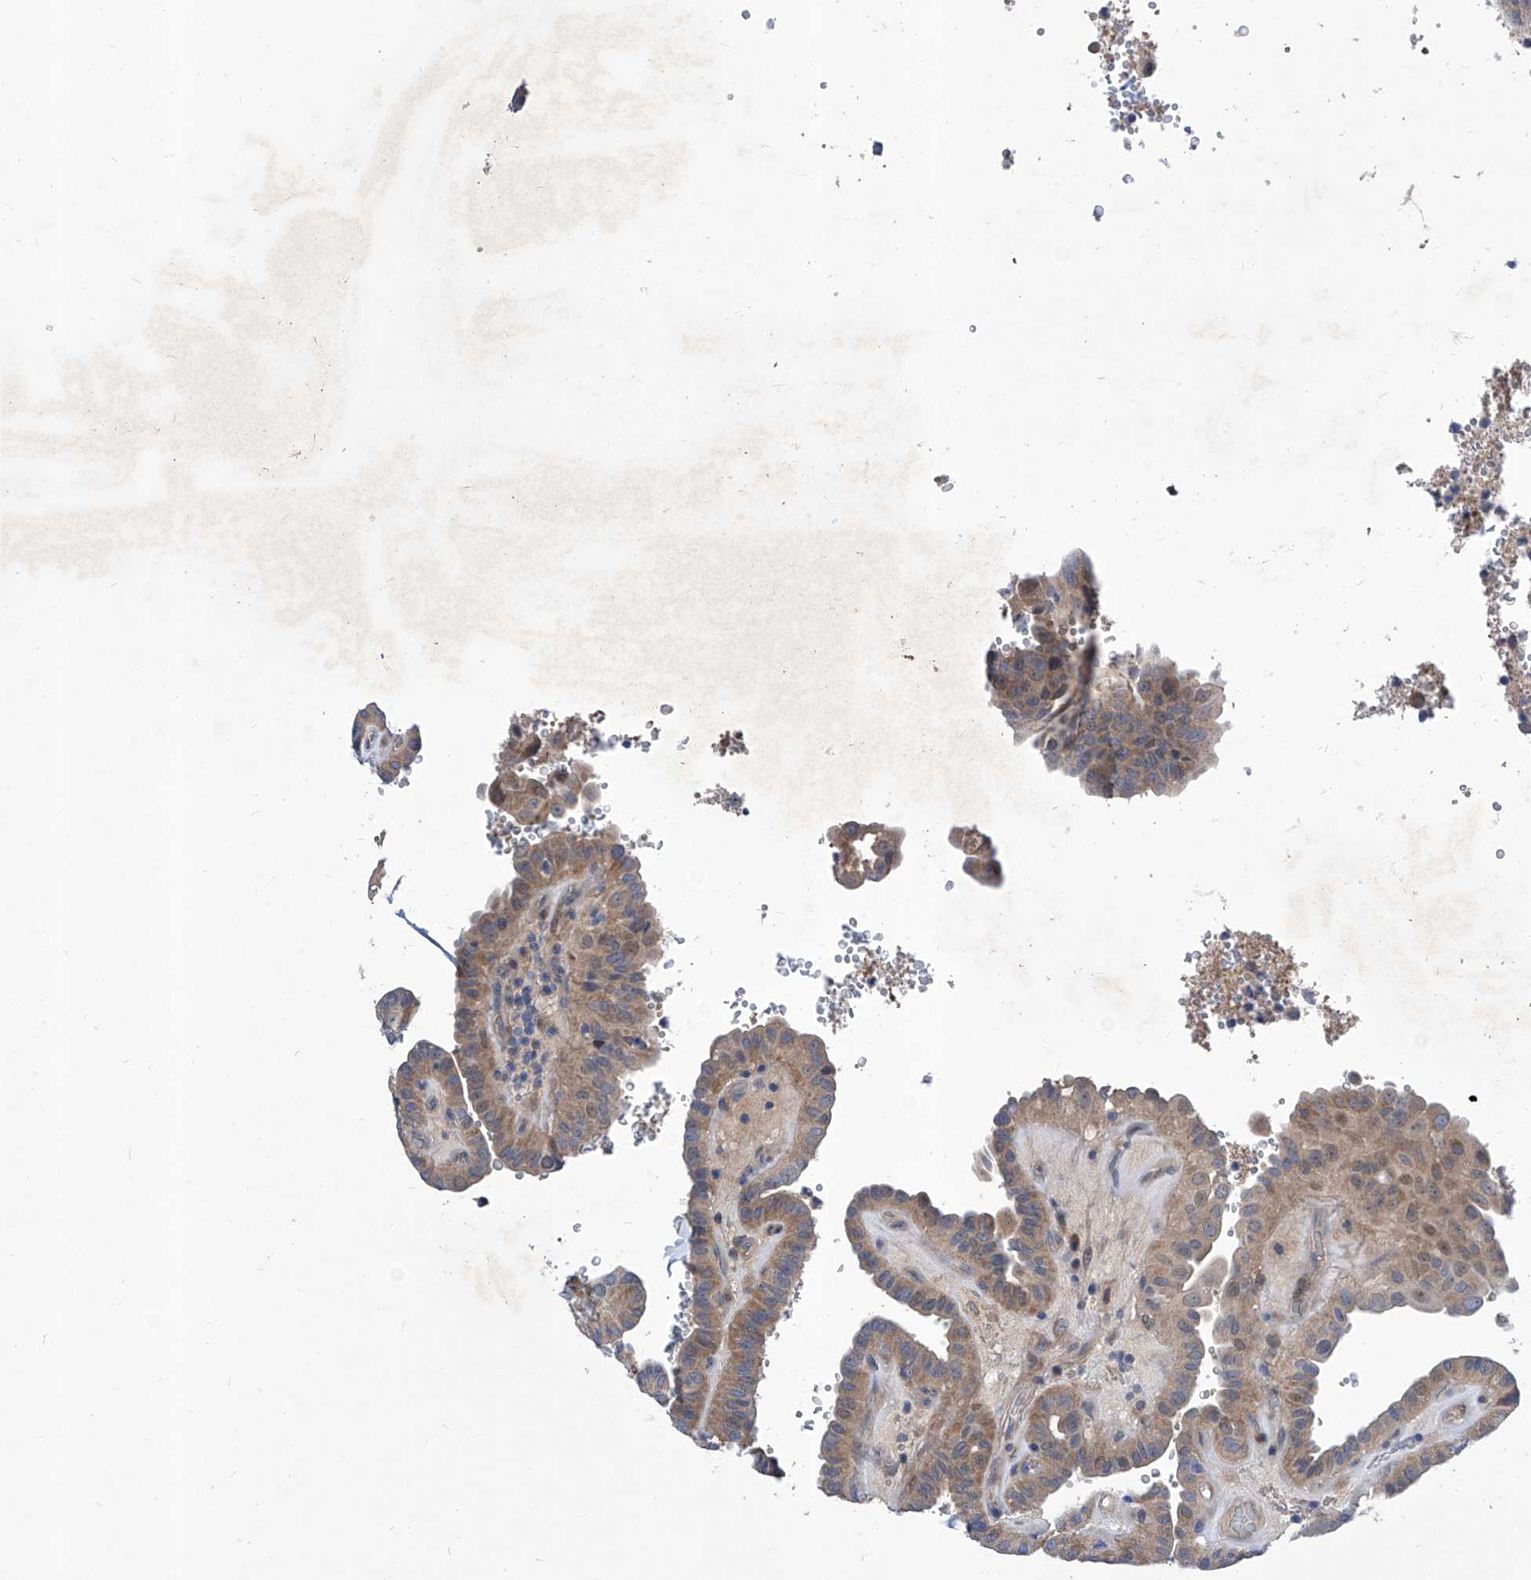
{"staining": {"intensity": "moderate", "quantity": ">75%", "location": "cytoplasmic/membranous"}, "tissue": "thyroid cancer", "cell_type": "Tumor cells", "image_type": "cancer", "snomed": [{"axis": "morphology", "description": "Papillary adenocarcinoma, NOS"}, {"axis": "topography", "description": "Thyroid gland"}], "caption": "DAB immunohistochemical staining of human thyroid papillary adenocarcinoma demonstrates moderate cytoplasmic/membranous protein staining in approximately >75% of tumor cells.", "gene": "SRBD1", "patient": {"sex": "male", "age": 77}}